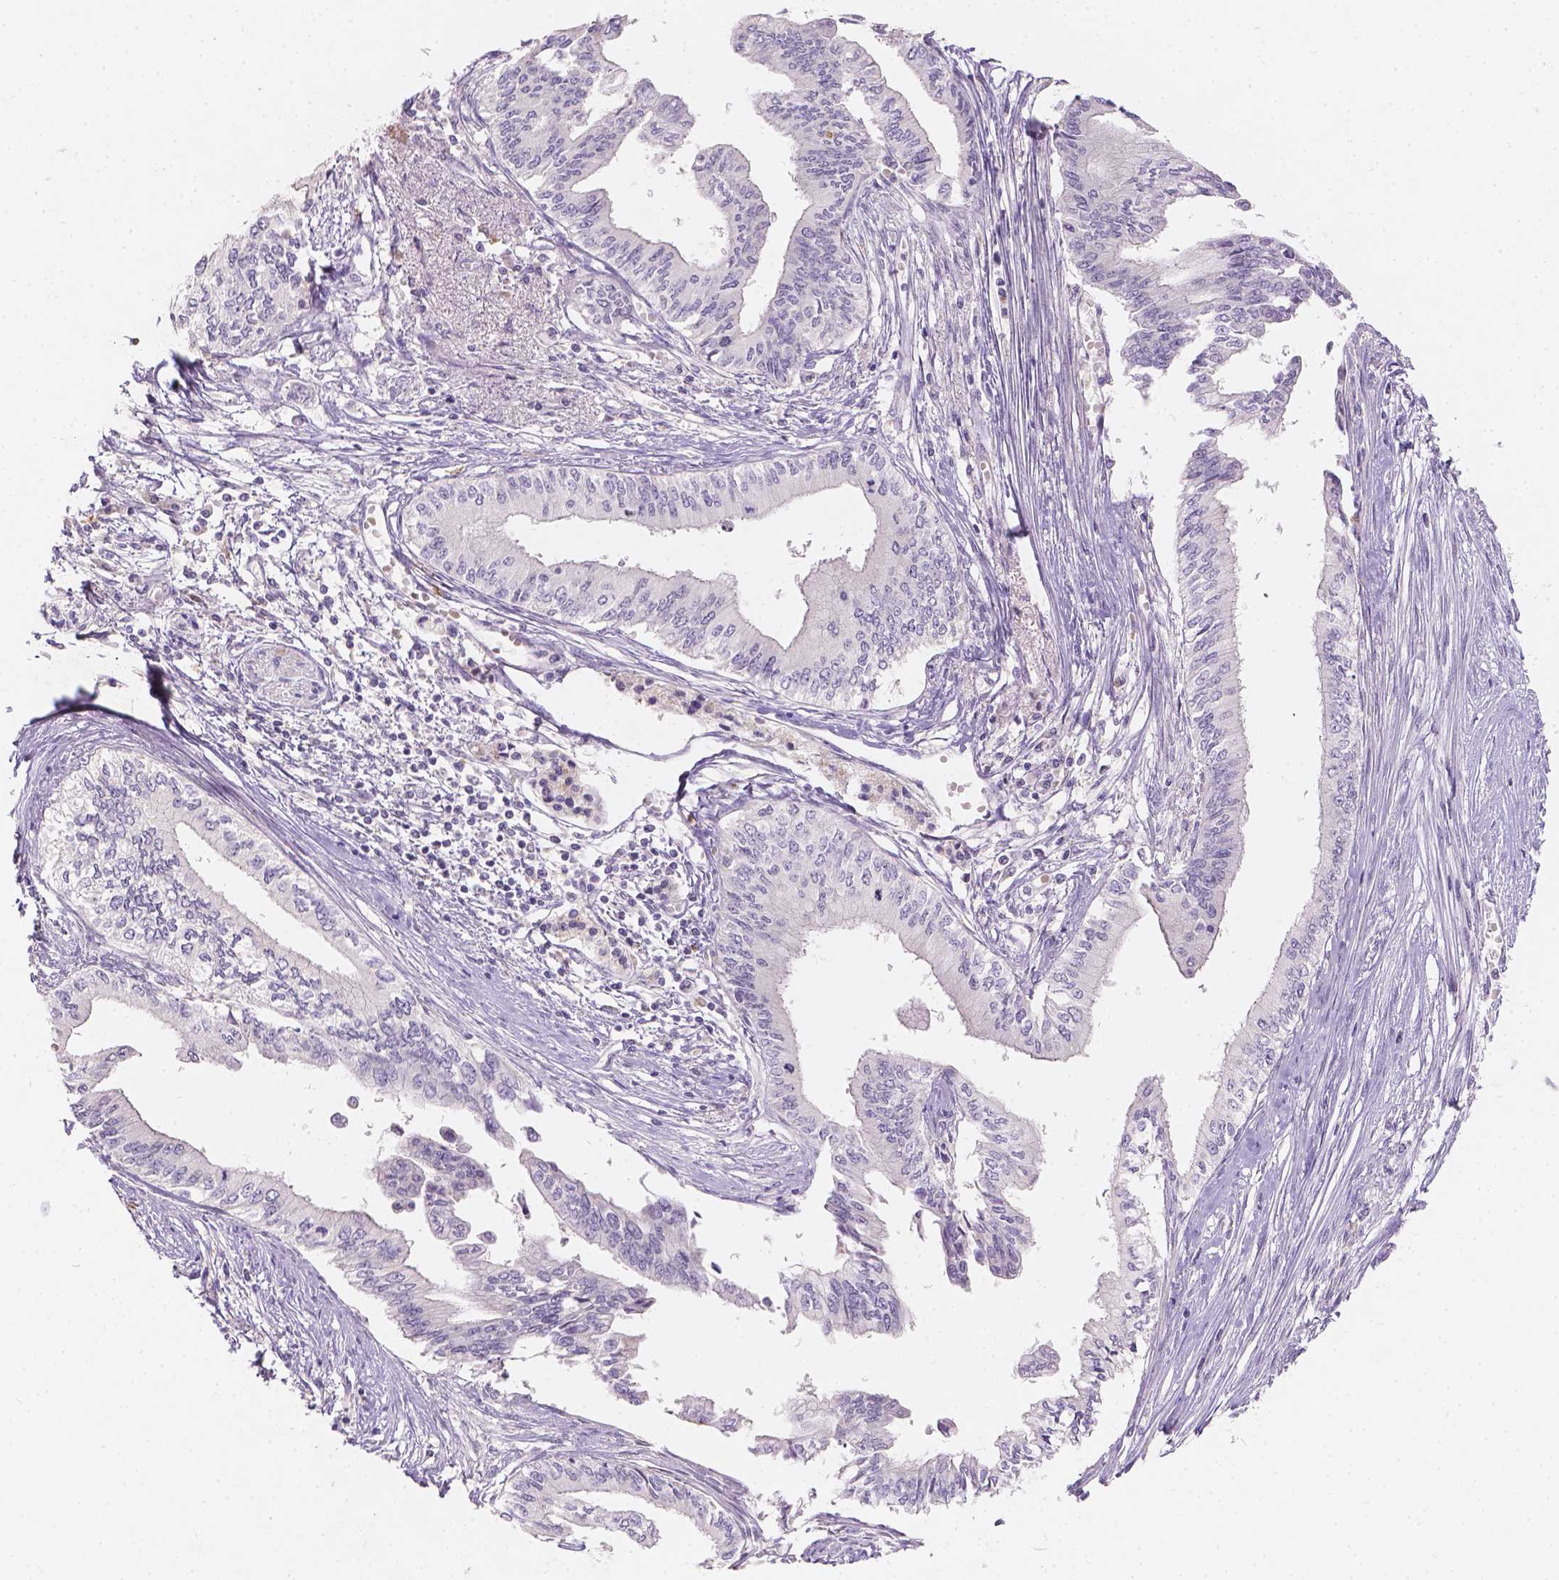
{"staining": {"intensity": "negative", "quantity": "none", "location": "none"}, "tissue": "pancreatic cancer", "cell_type": "Tumor cells", "image_type": "cancer", "snomed": [{"axis": "morphology", "description": "Adenocarcinoma, NOS"}, {"axis": "topography", "description": "Pancreas"}], "caption": "IHC of human pancreatic cancer (adenocarcinoma) demonstrates no positivity in tumor cells.", "gene": "DCAF4L1", "patient": {"sex": "female", "age": 61}}